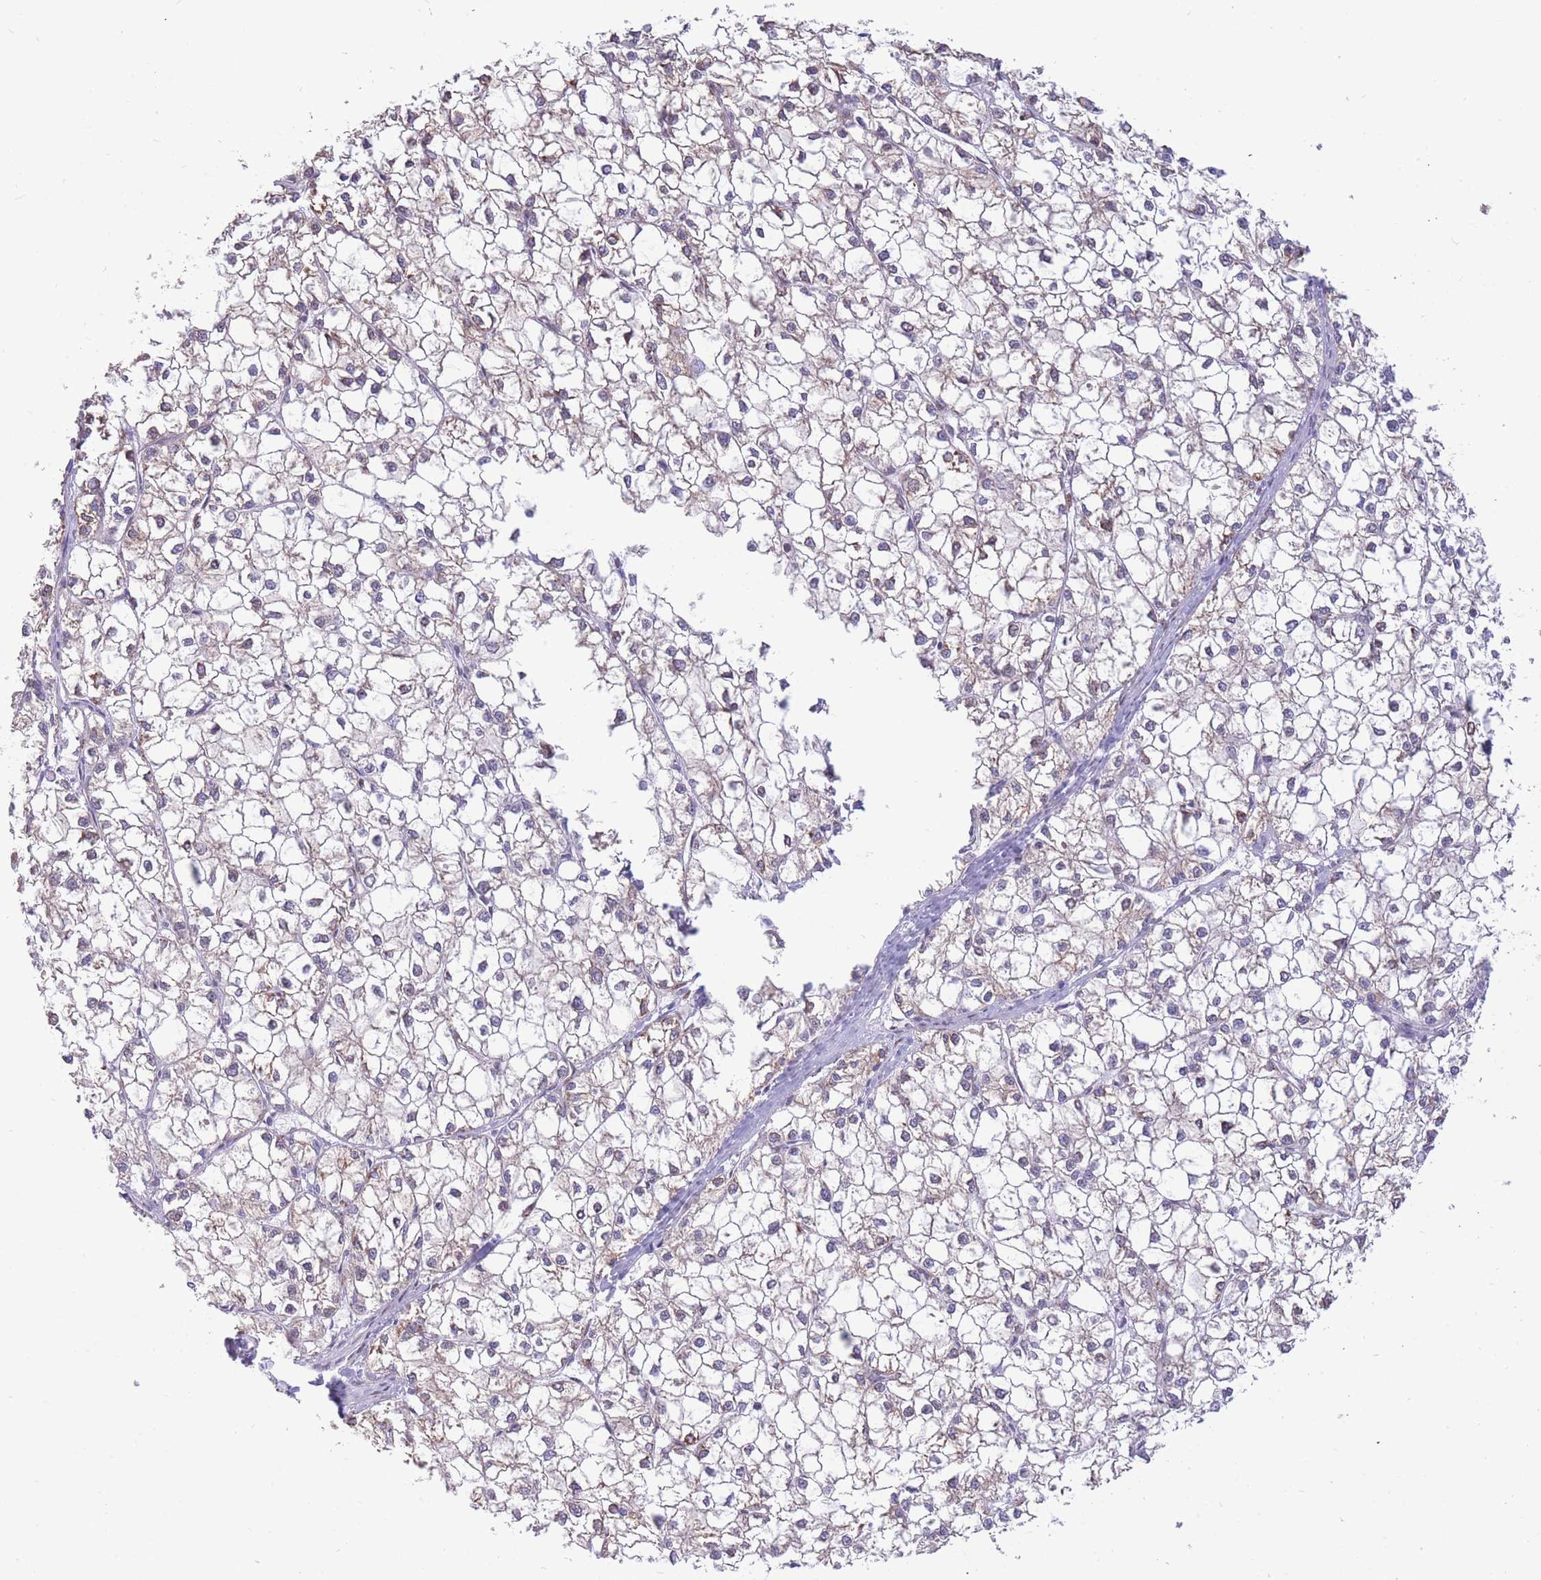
{"staining": {"intensity": "negative", "quantity": "none", "location": "none"}, "tissue": "liver cancer", "cell_type": "Tumor cells", "image_type": "cancer", "snomed": [{"axis": "morphology", "description": "Carcinoma, Hepatocellular, NOS"}, {"axis": "topography", "description": "Liver"}], "caption": "This is an IHC histopathology image of liver cancer. There is no positivity in tumor cells.", "gene": "FAM153A", "patient": {"sex": "female", "age": 43}}